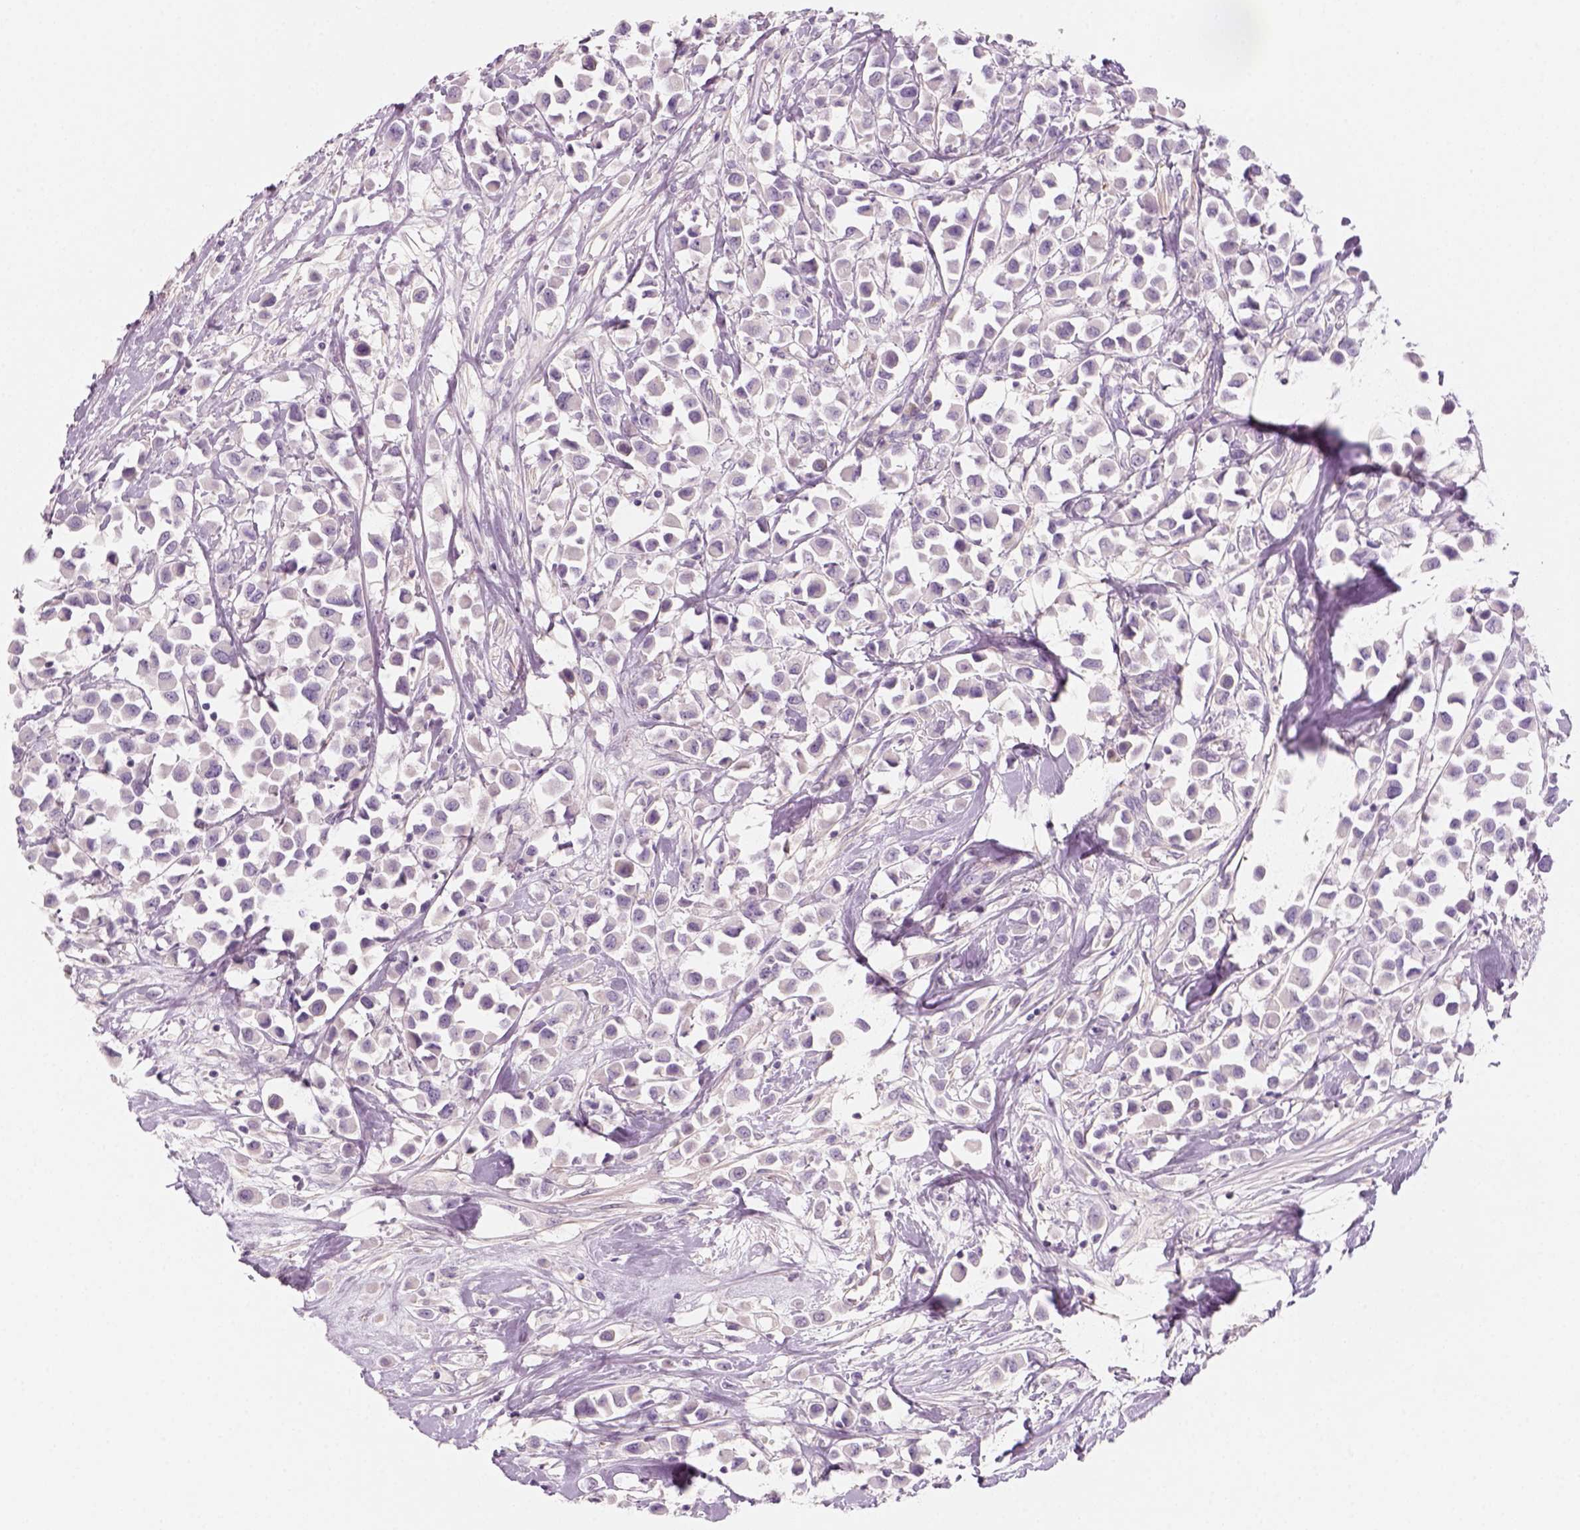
{"staining": {"intensity": "negative", "quantity": "none", "location": "none"}, "tissue": "breast cancer", "cell_type": "Tumor cells", "image_type": "cancer", "snomed": [{"axis": "morphology", "description": "Duct carcinoma"}, {"axis": "topography", "description": "Breast"}], "caption": "Breast invasive ductal carcinoma was stained to show a protein in brown. There is no significant expression in tumor cells. (DAB IHC with hematoxylin counter stain).", "gene": "KRT25", "patient": {"sex": "female", "age": 61}}